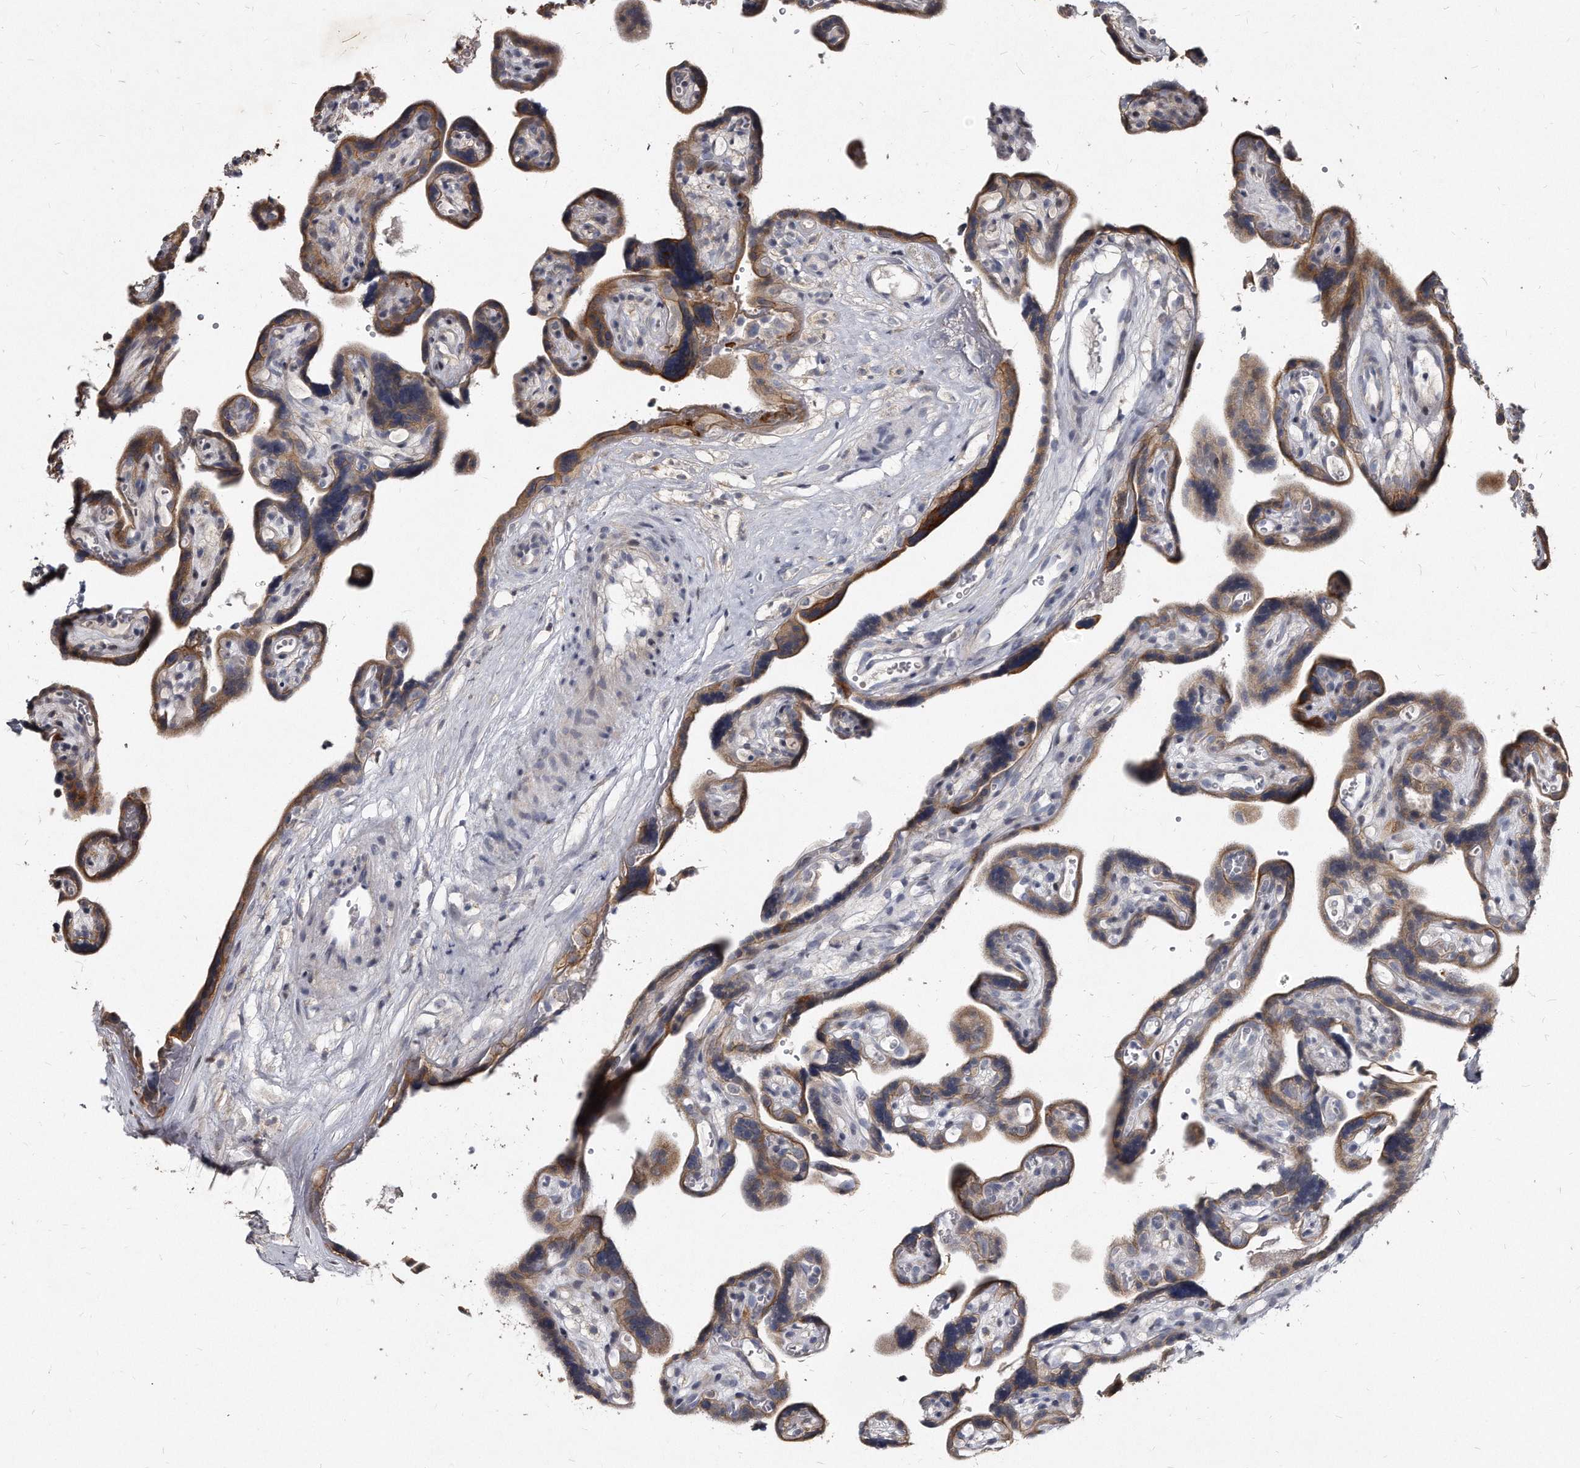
{"staining": {"intensity": "moderate", "quantity": ">75%", "location": "cytoplasmic/membranous"}, "tissue": "placenta", "cell_type": "Decidual cells", "image_type": "normal", "snomed": [{"axis": "morphology", "description": "Normal tissue, NOS"}, {"axis": "topography", "description": "Placenta"}], "caption": "Unremarkable placenta shows moderate cytoplasmic/membranous expression in approximately >75% of decidual cells.", "gene": "KLHDC3", "patient": {"sex": "female", "age": 30}}